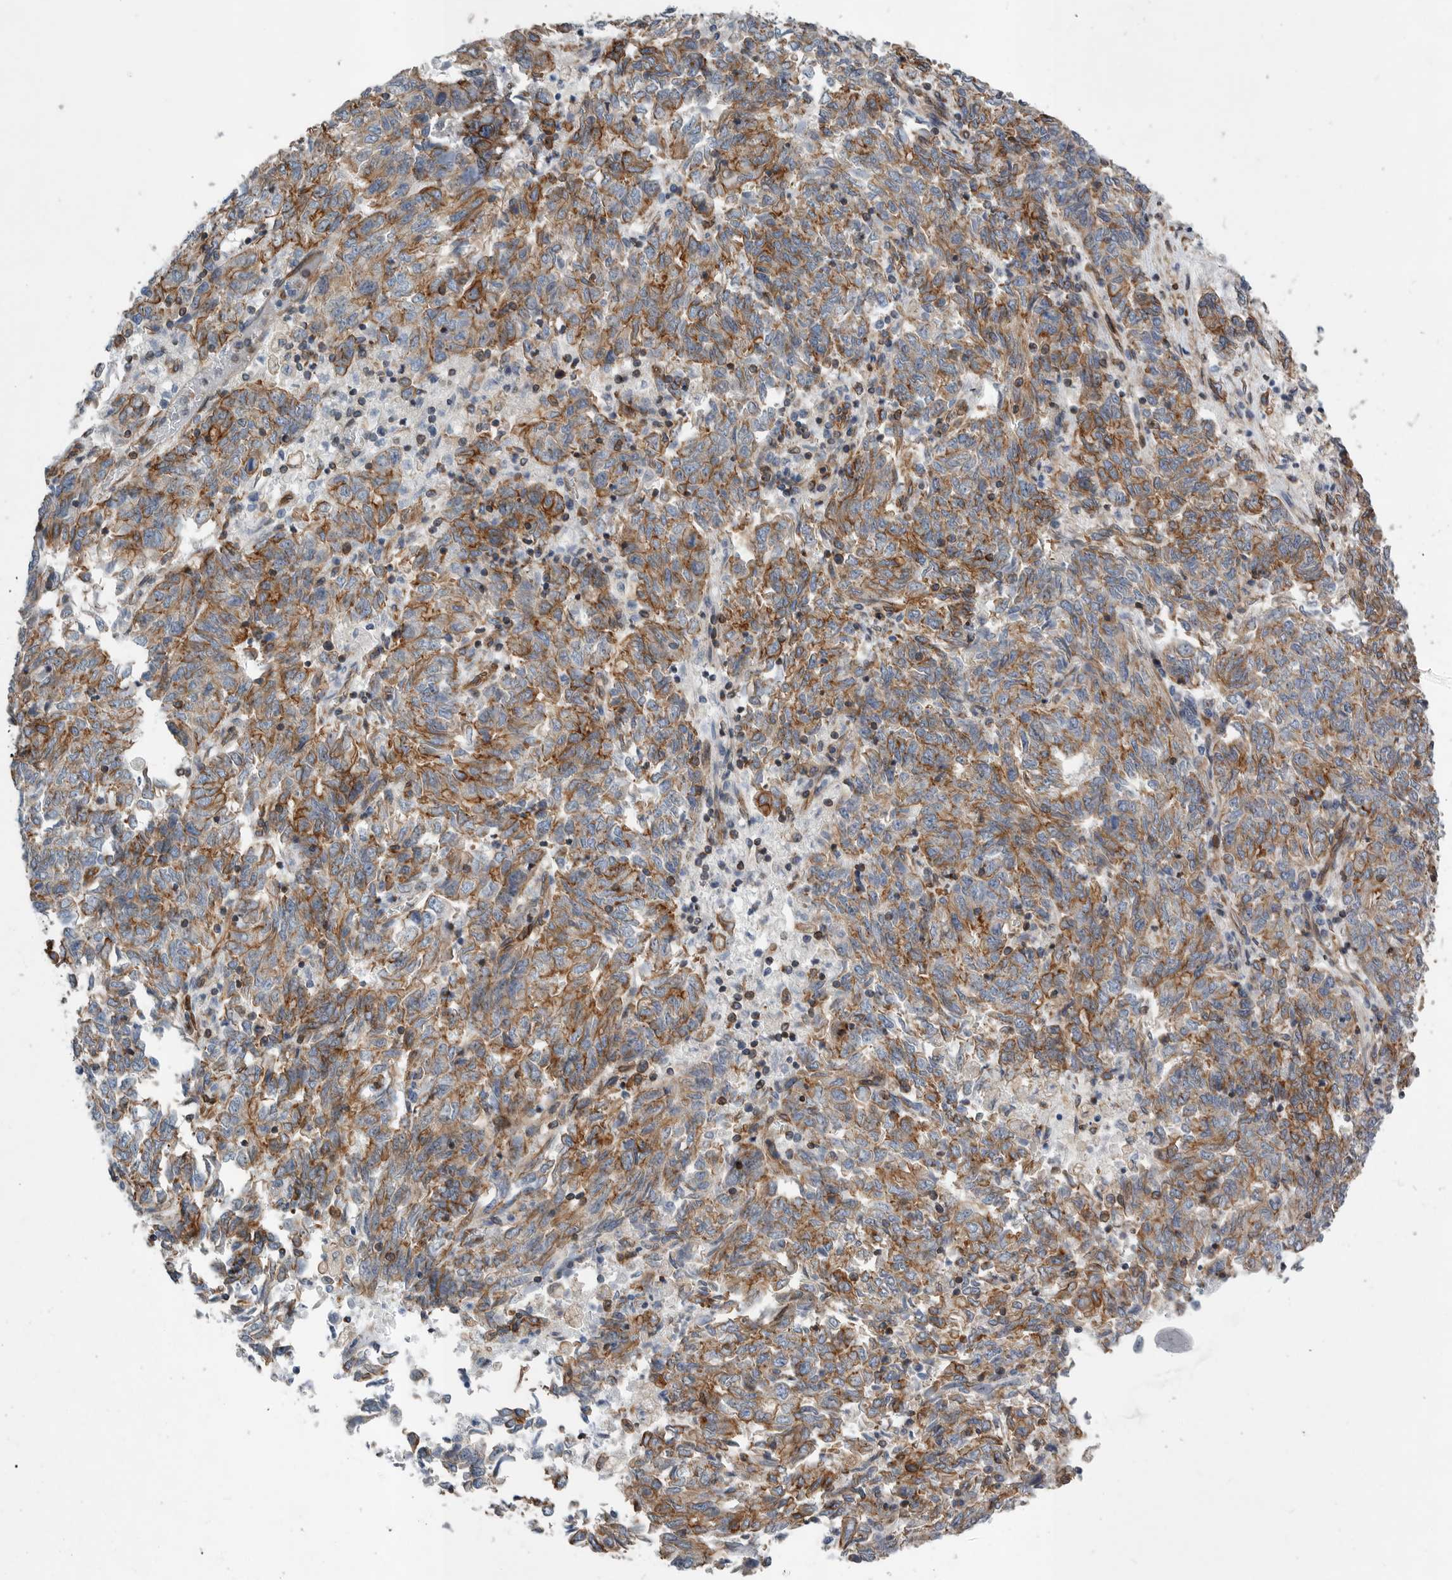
{"staining": {"intensity": "moderate", "quantity": "25%-75%", "location": "cytoplasmic/membranous"}, "tissue": "endometrial cancer", "cell_type": "Tumor cells", "image_type": "cancer", "snomed": [{"axis": "morphology", "description": "Adenocarcinoma, NOS"}, {"axis": "topography", "description": "Endometrium"}], "caption": "Immunohistochemical staining of adenocarcinoma (endometrial) exhibits moderate cytoplasmic/membranous protein staining in about 25%-75% of tumor cells.", "gene": "PLEC", "patient": {"sex": "female", "age": 80}}